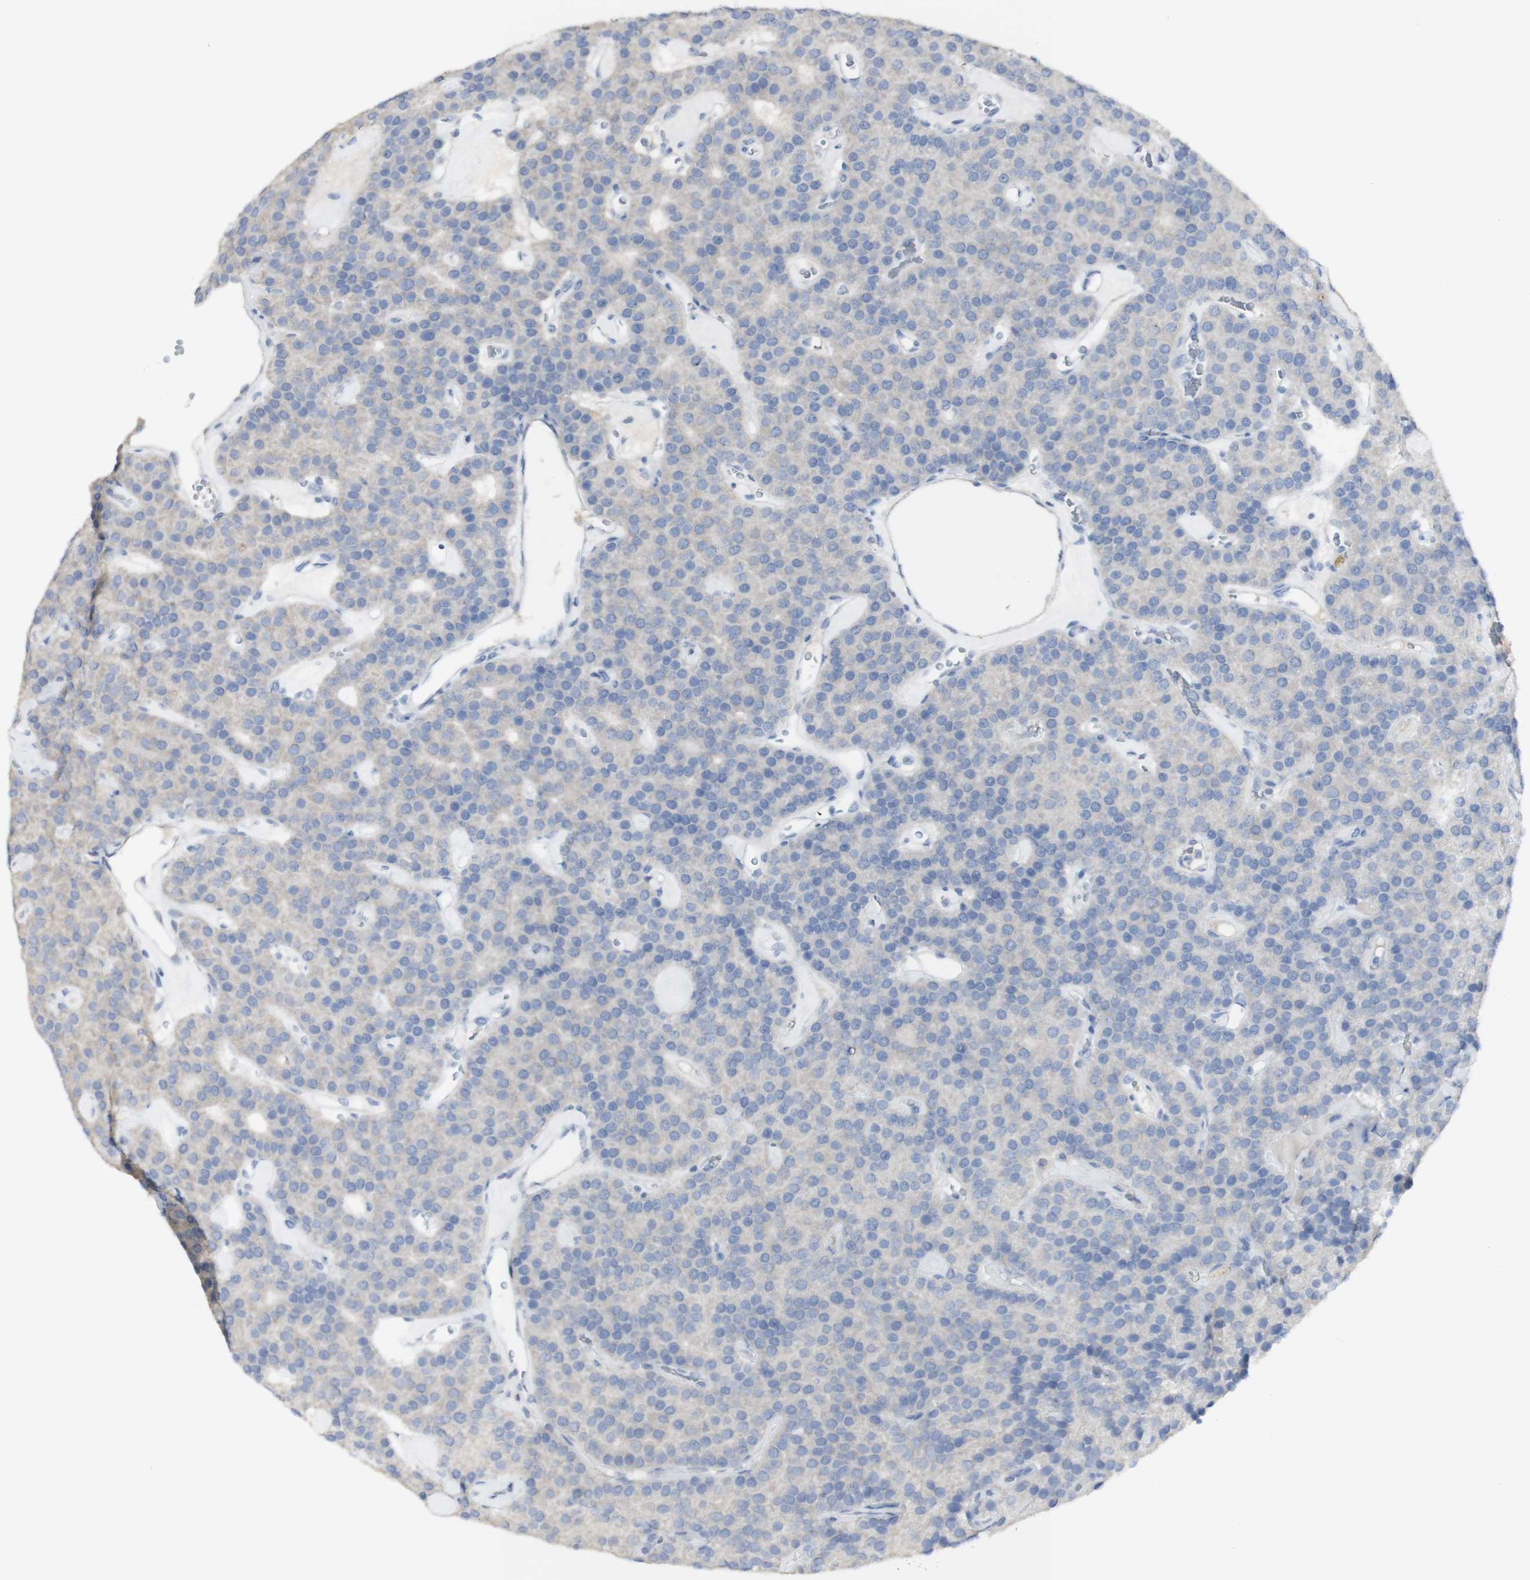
{"staining": {"intensity": "weak", "quantity": "<25%", "location": "cytoplasmic/membranous"}, "tissue": "parathyroid gland", "cell_type": "Glandular cells", "image_type": "normal", "snomed": [{"axis": "morphology", "description": "Normal tissue, NOS"}, {"axis": "morphology", "description": "Adenoma, NOS"}, {"axis": "topography", "description": "Parathyroid gland"}], "caption": "Glandular cells are negative for protein expression in unremarkable human parathyroid gland. Brightfield microscopy of immunohistochemistry (IHC) stained with DAB (3,3'-diaminobenzidine) (brown) and hematoxylin (blue), captured at high magnification.", "gene": "CD207", "patient": {"sex": "female", "age": 86}}